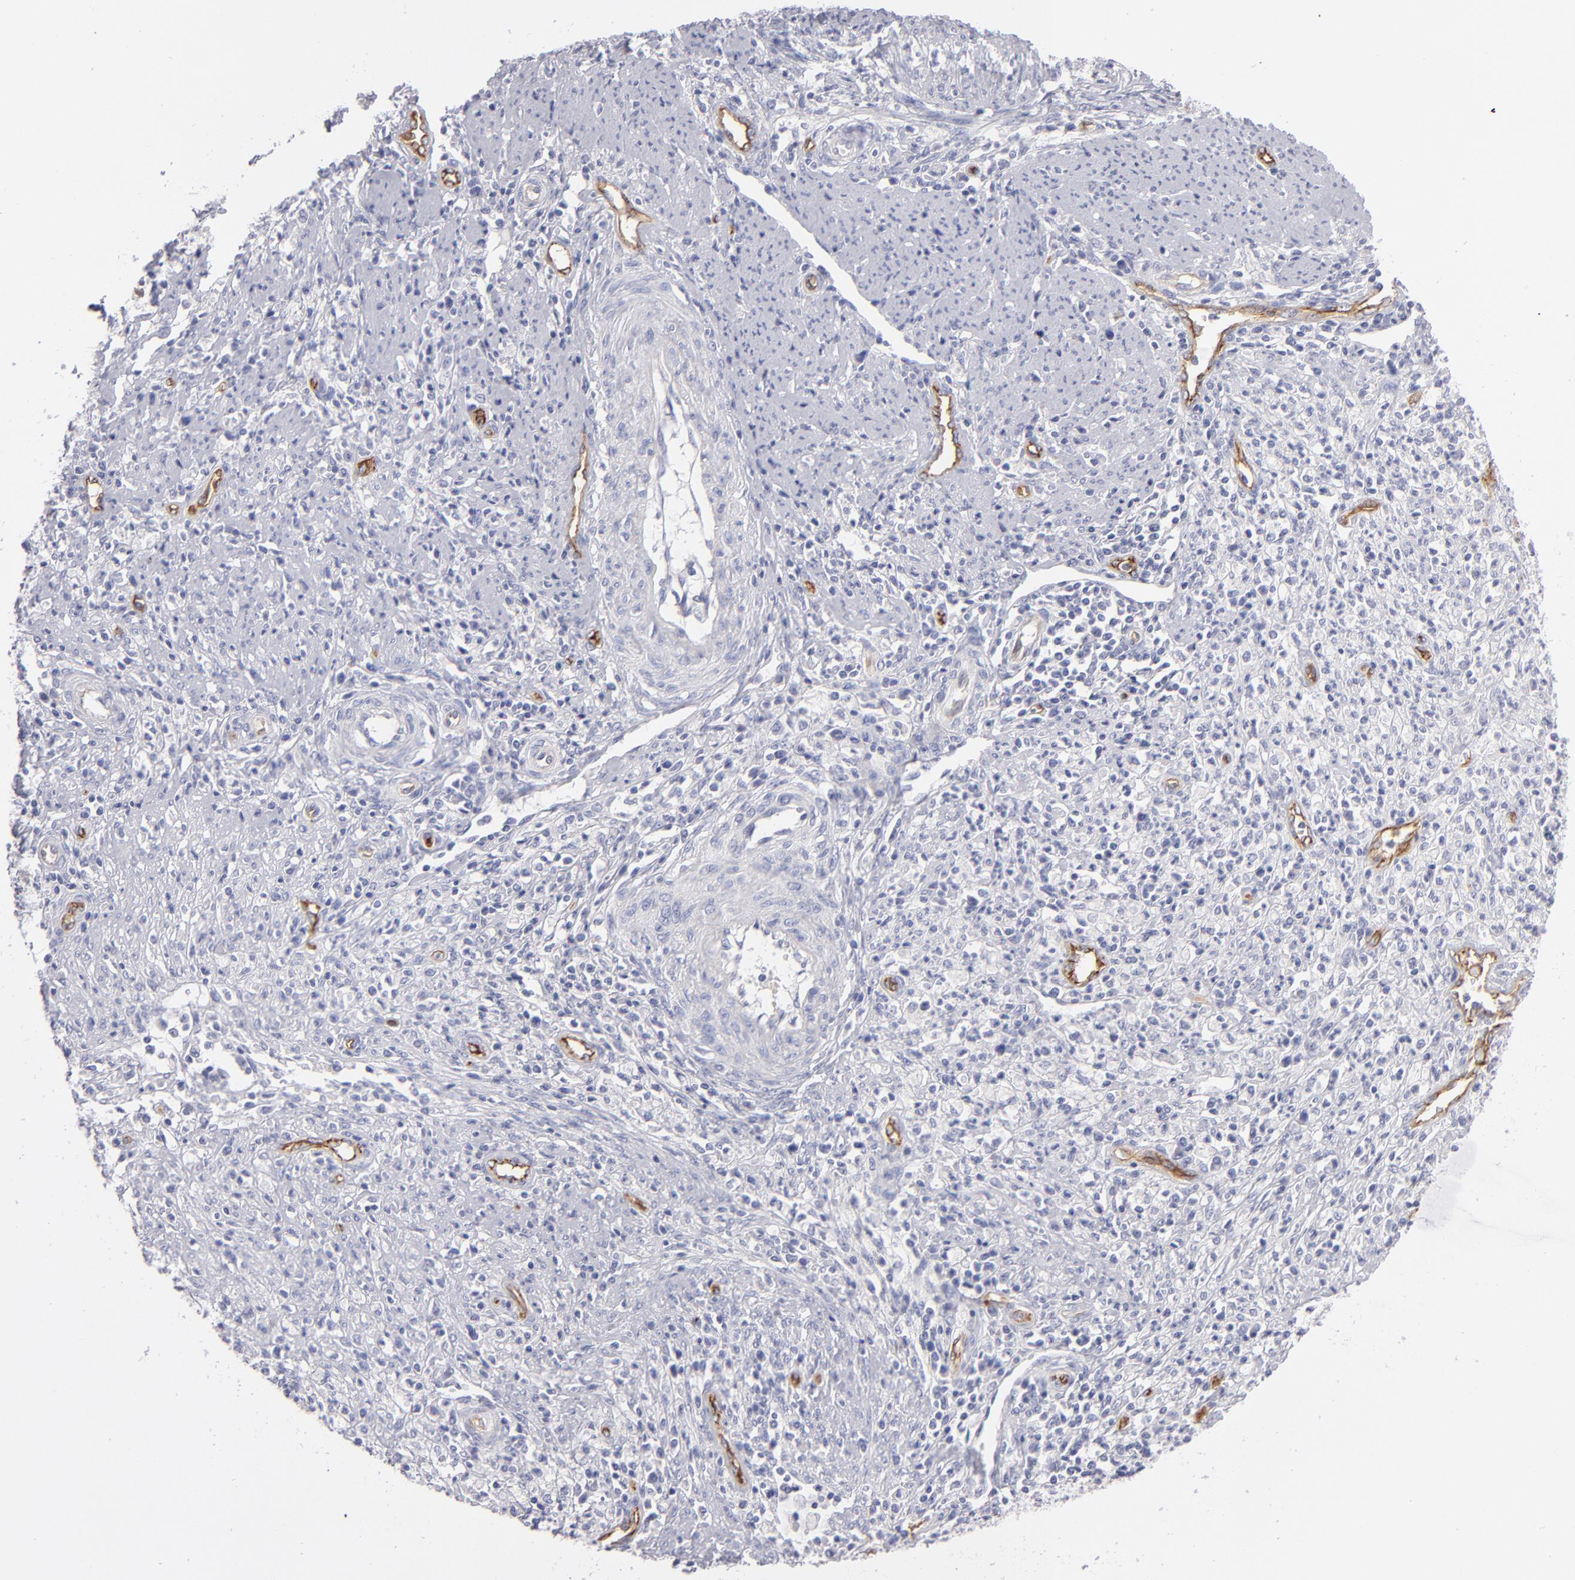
{"staining": {"intensity": "negative", "quantity": "none", "location": "none"}, "tissue": "cervical cancer", "cell_type": "Tumor cells", "image_type": "cancer", "snomed": [{"axis": "morphology", "description": "Adenocarcinoma, NOS"}, {"axis": "topography", "description": "Cervix"}], "caption": "Cervical cancer (adenocarcinoma) stained for a protein using immunohistochemistry reveals no staining tumor cells.", "gene": "PLVAP", "patient": {"sex": "female", "age": 36}}